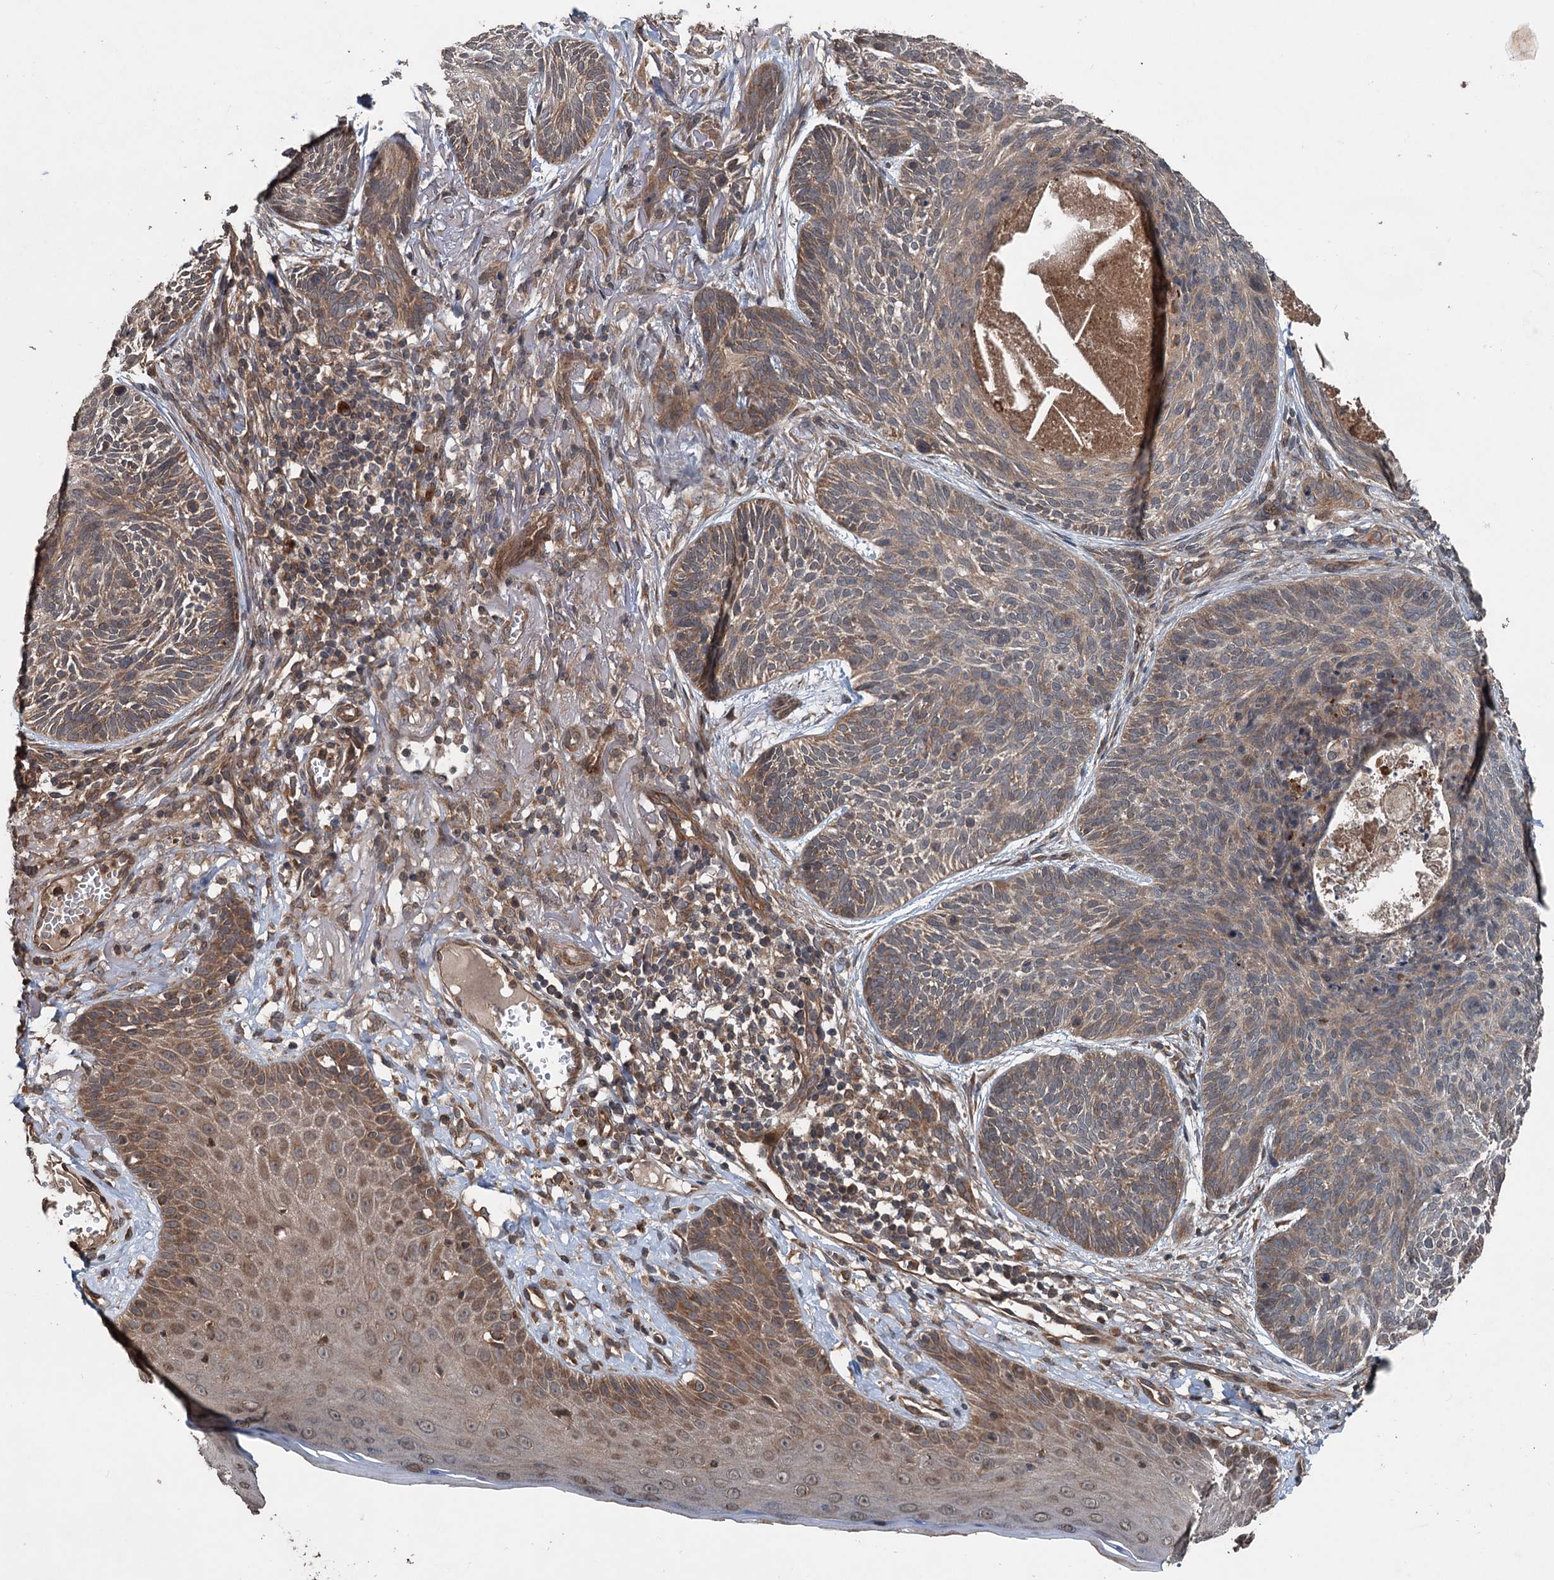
{"staining": {"intensity": "moderate", "quantity": "25%-75%", "location": "cytoplasmic/membranous"}, "tissue": "skin cancer", "cell_type": "Tumor cells", "image_type": "cancer", "snomed": [{"axis": "morphology", "description": "Normal tissue, NOS"}, {"axis": "morphology", "description": "Basal cell carcinoma"}, {"axis": "topography", "description": "Skin"}], "caption": "This is a histology image of immunohistochemistry (IHC) staining of skin cancer (basal cell carcinoma), which shows moderate staining in the cytoplasmic/membranous of tumor cells.", "gene": "N4BP2L2", "patient": {"sex": "male", "age": 66}}